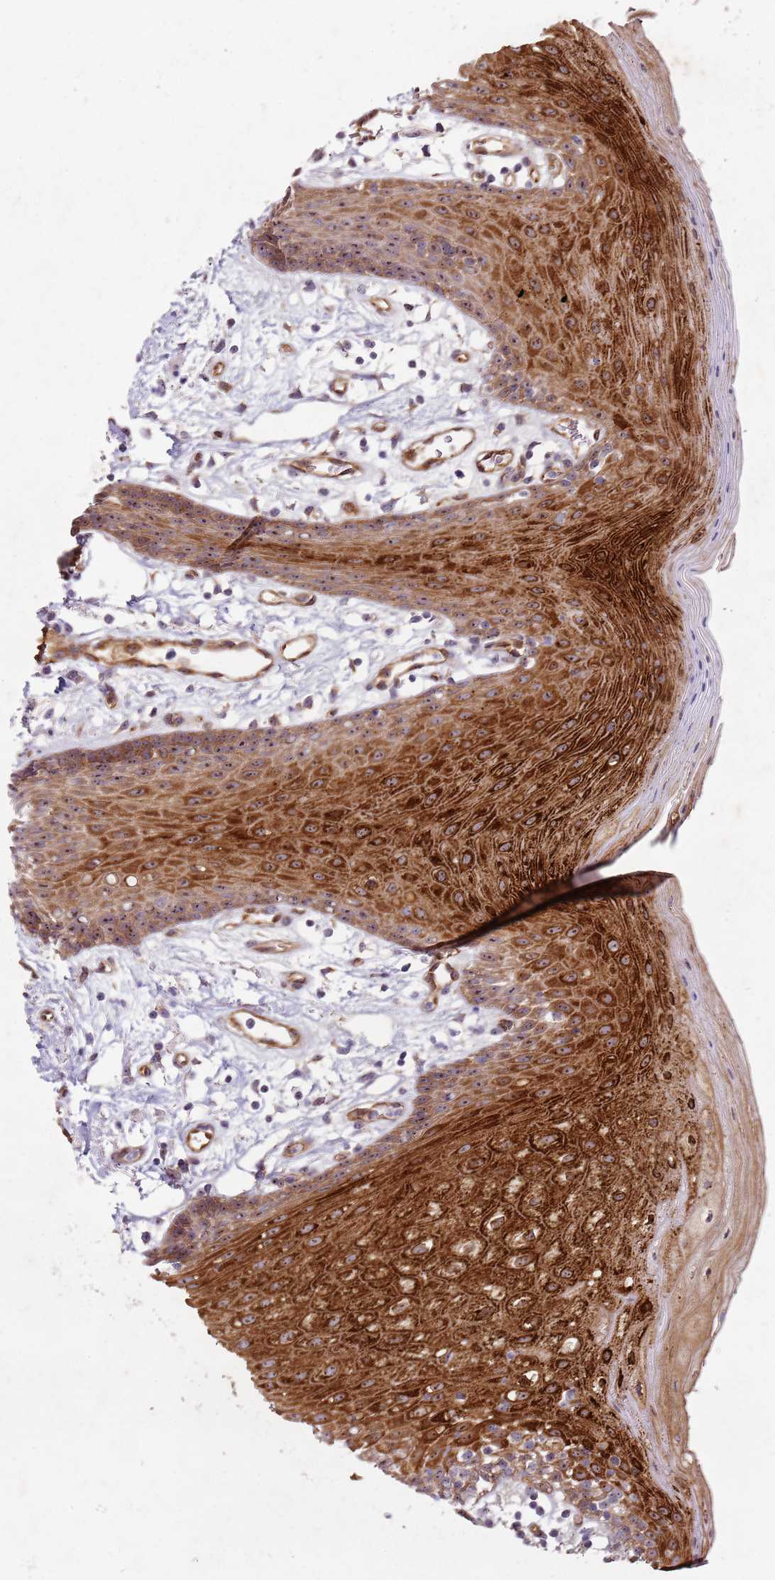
{"staining": {"intensity": "strong", "quantity": "25%-75%", "location": "cytoplasmic/membranous"}, "tissue": "oral mucosa", "cell_type": "Squamous epithelial cells", "image_type": "normal", "snomed": [{"axis": "morphology", "description": "Normal tissue, NOS"}, {"axis": "topography", "description": "Oral tissue"}, {"axis": "topography", "description": "Tounge, NOS"}], "caption": "Squamous epithelial cells show strong cytoplasmic/membranous expression in about 25%-75% of cells in normal oral mucosa.", "gene": "C2CD4B", "patient": {"sex": "female", "age": 59}}